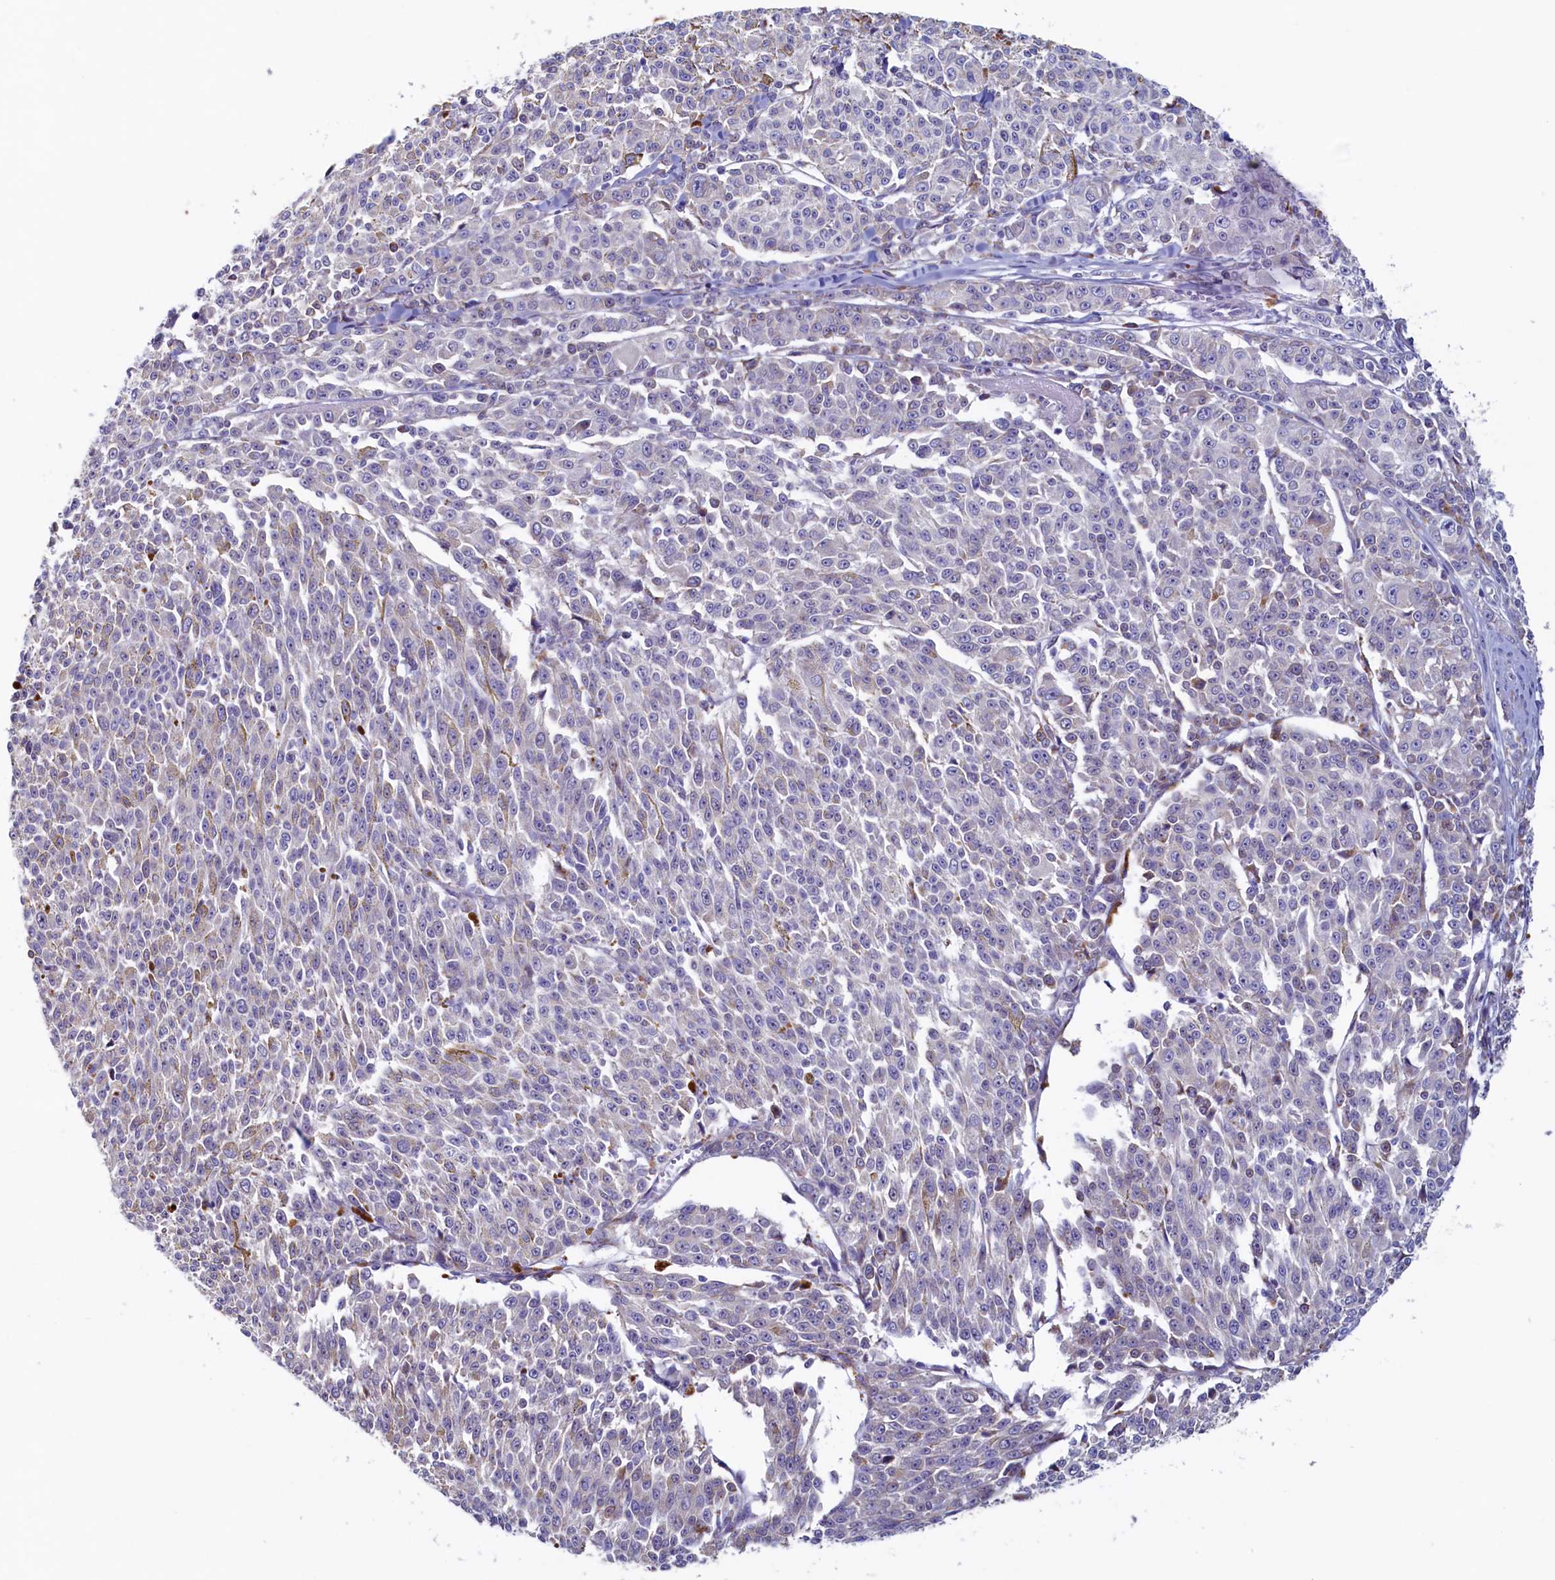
{"staining": {"intensity": "moderate", "quantity": "<25%", "location": "cytoplasmic/membranous"}, "tissue": "melanoma", "cell_type": "Tumor cells", "image_type": "cancer", "snomed": [{"axis": "morphology", "description": "Malignant melanoma, NOS"}, {"axis": "topography", "description": "Skin"}], "caption": "About <25% of tumor cells in human melanoma show moderate cytoplasmic/membranous protein positivity as visualized by brown immunohistochemical staining.", "gene": "CBLIF", "patient": {"sex": "female", "age": 52}}